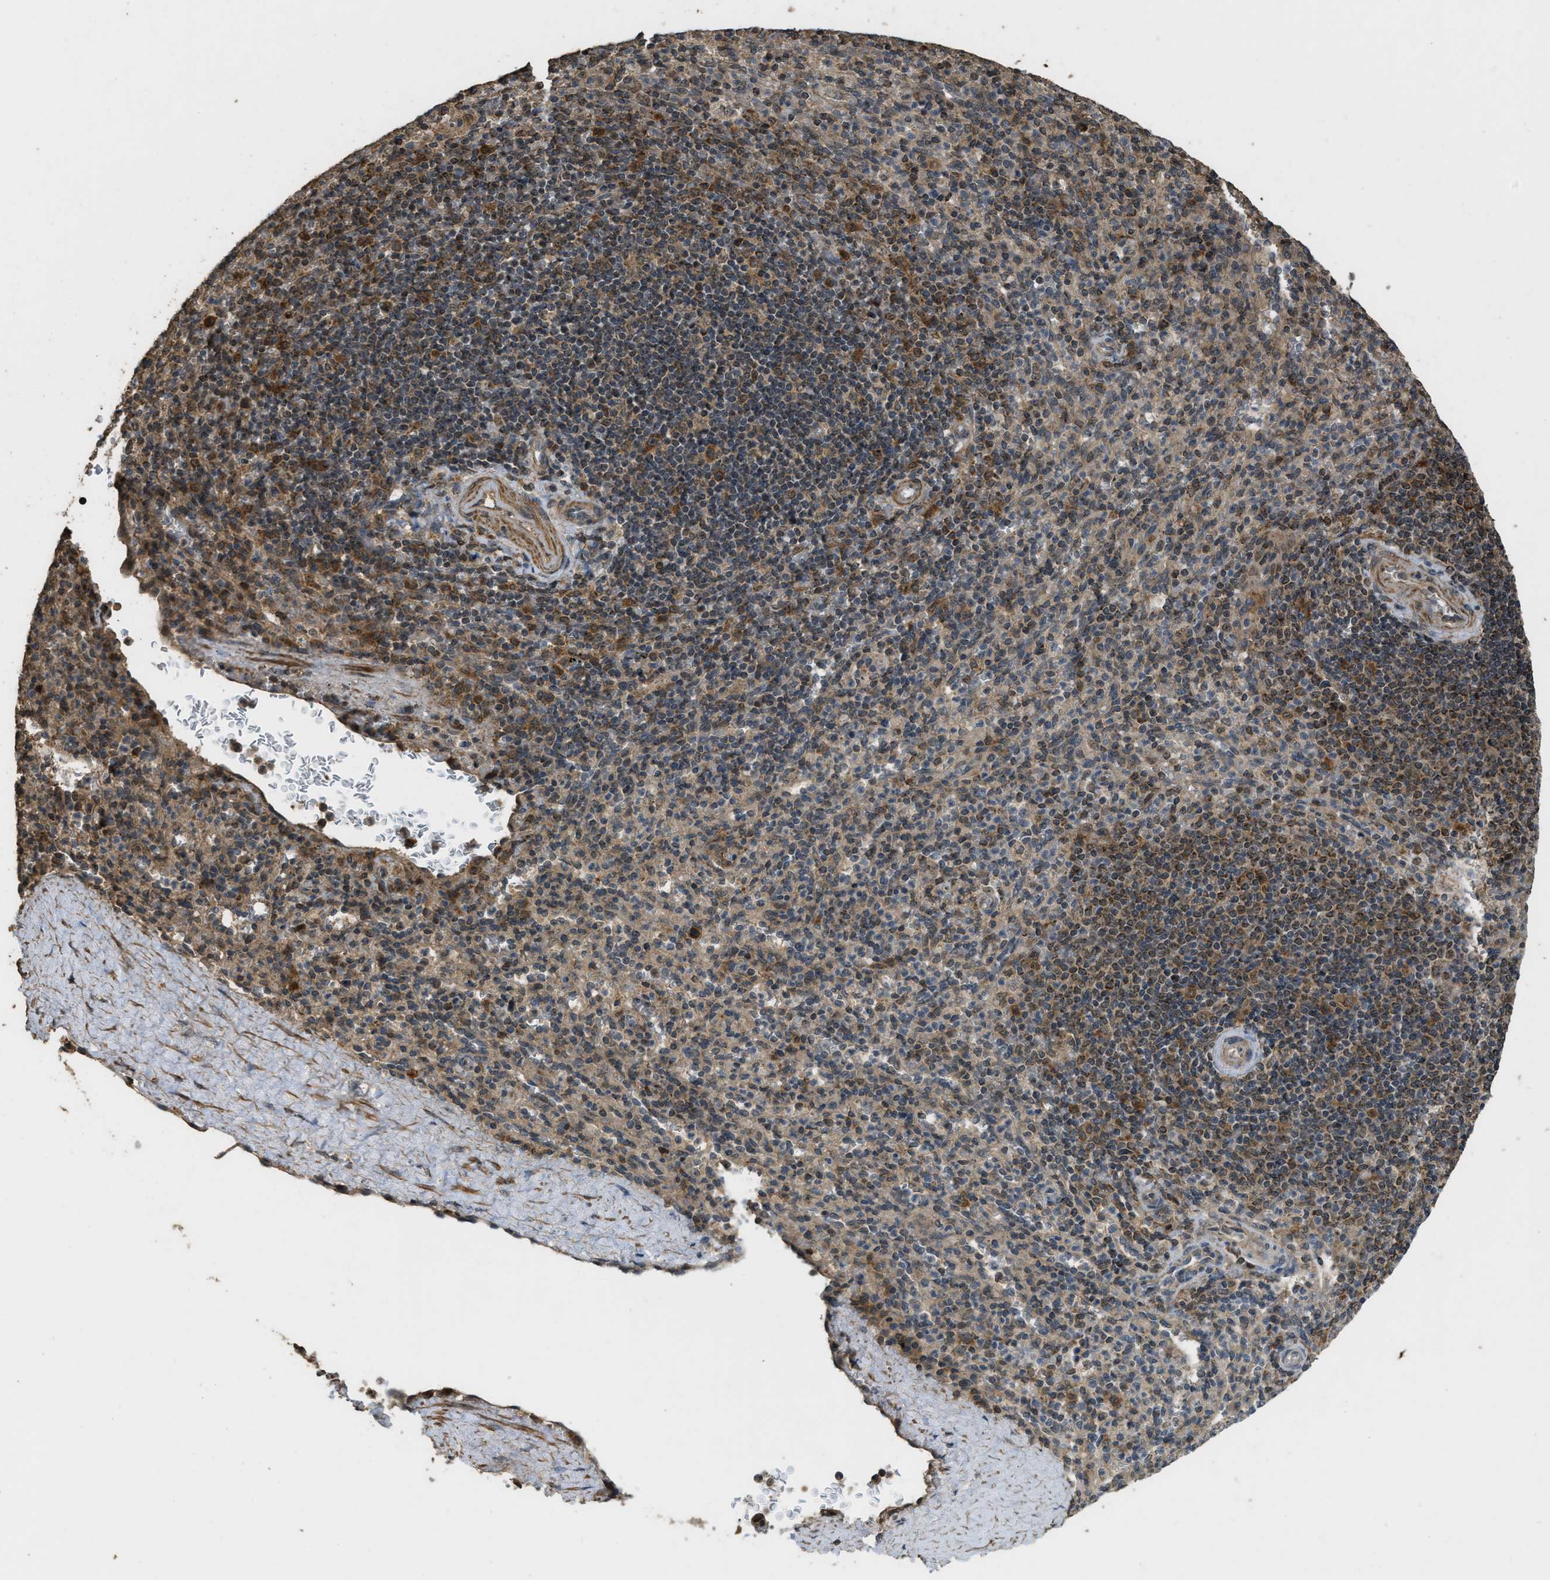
{"staining": {"intensity": "moderate", "quantity": "25%-75%", "location": "cytoplasmic/membranous"}, "tissue": "spleen", "cell_type": "Cells in red pulp", "image_type": "normal", "snomed": [{"axis": "morphology", "description": "Normal tissue, NOS"}, {"axis": "topography", "description": "Spleen"}], "caption": "Immunohistochemistry photomicrograph of normal human spleen stained for a protein (brown), which exhibits medium levels of moderate cytoplasmic/membranous expression in approximately 25%-75% of cells in red pulp.", "gene": "CTPS1", "patient": {"sex": "male", "age": 36}}